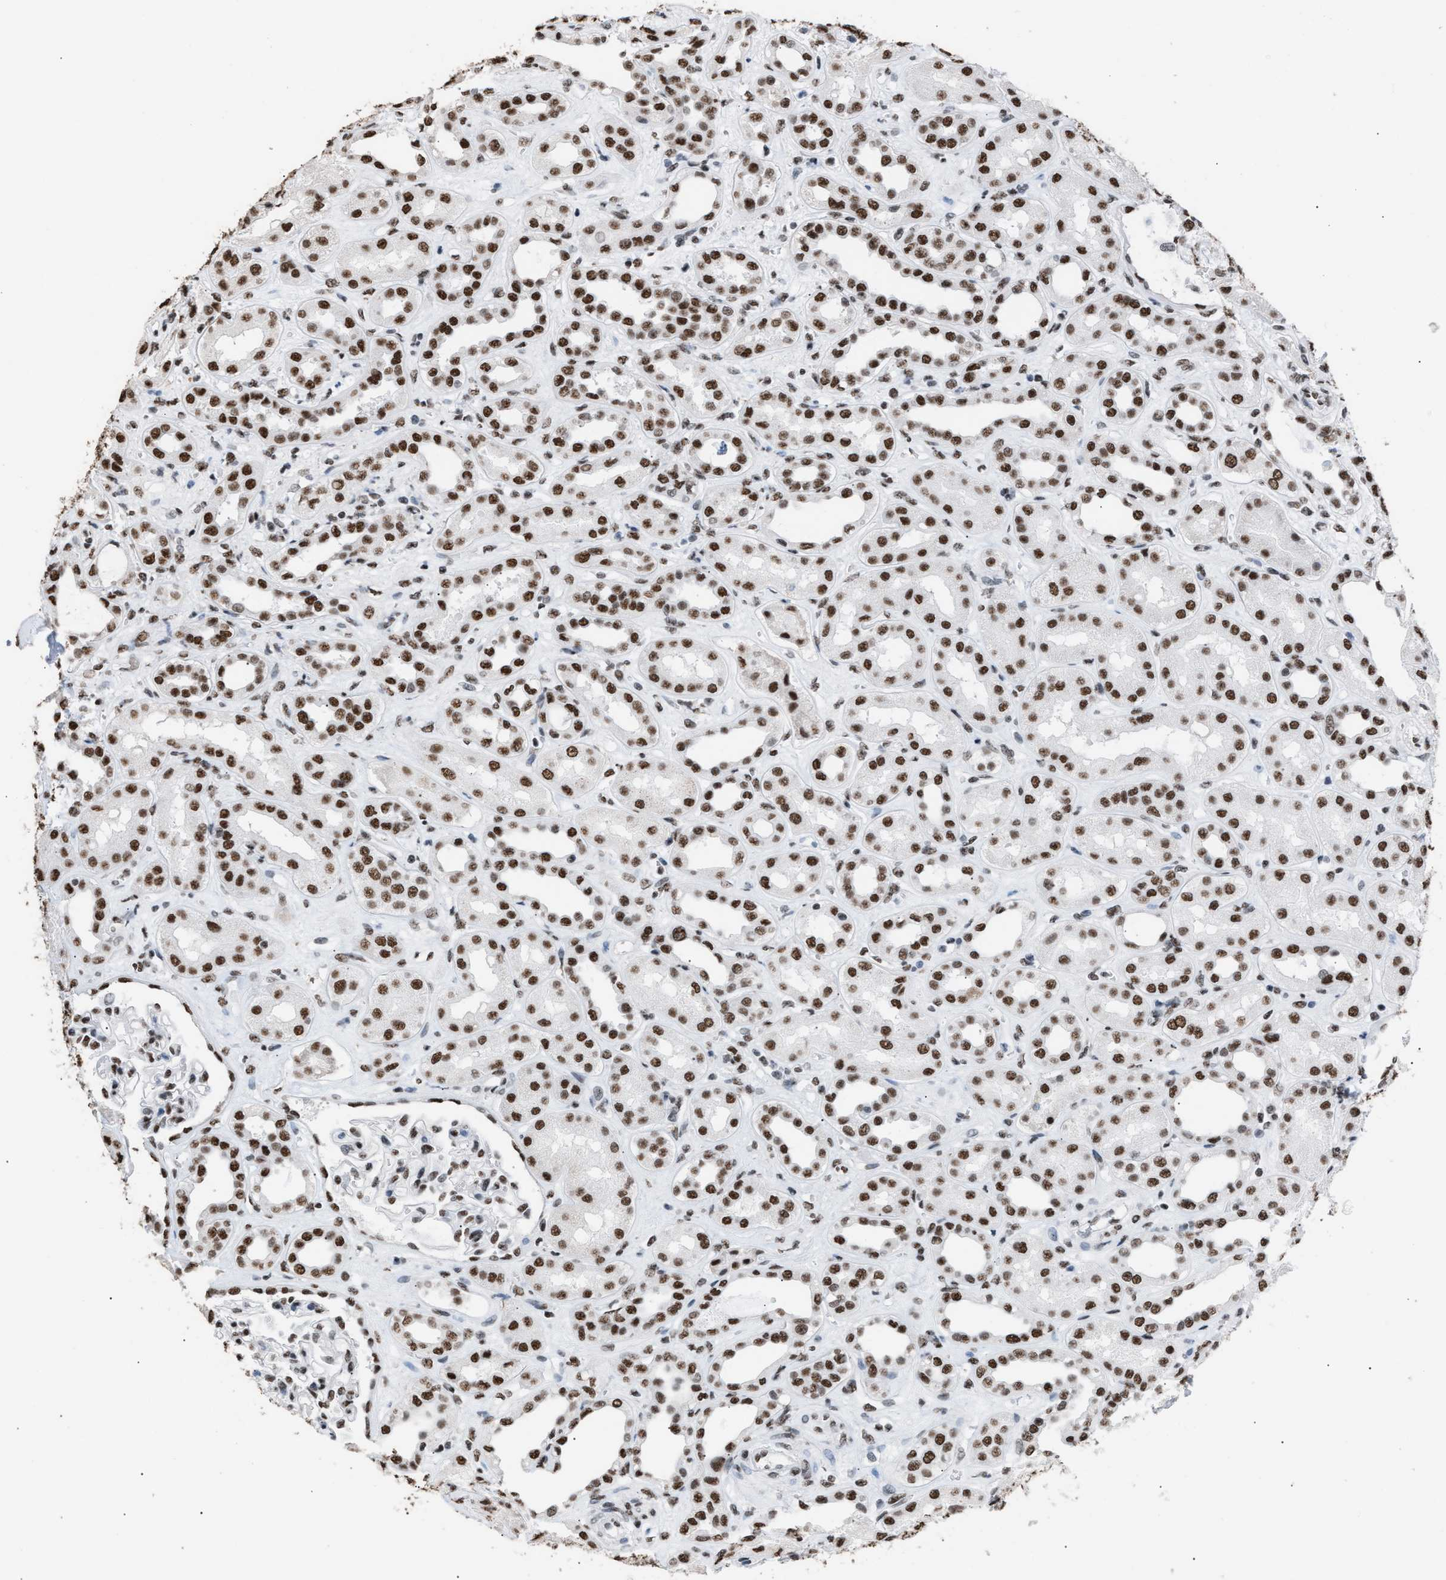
{"staining": {"intensity": "moderate", "quantity": "25%-75%", "location": "nuclear"}, "tissue": "kidney", "cell_type": "Cells in glomeruli", "image_type": "normal", "snomed": [{"axis": "morphology", "description": "Normal tissue, NOS"}, {"axis": "topography", "description": "Kidney"}], "caption": "Immunohistochemistry of unremarkable kidney displays medium levels of moderate nuclear expression in approximately 25%-75% of cells in glomeruli. (DAB = brown stain, brightfield microscopy at high magnification).", "gene": "CCAR2", "patient": {"sex": "male", "age": 59}}